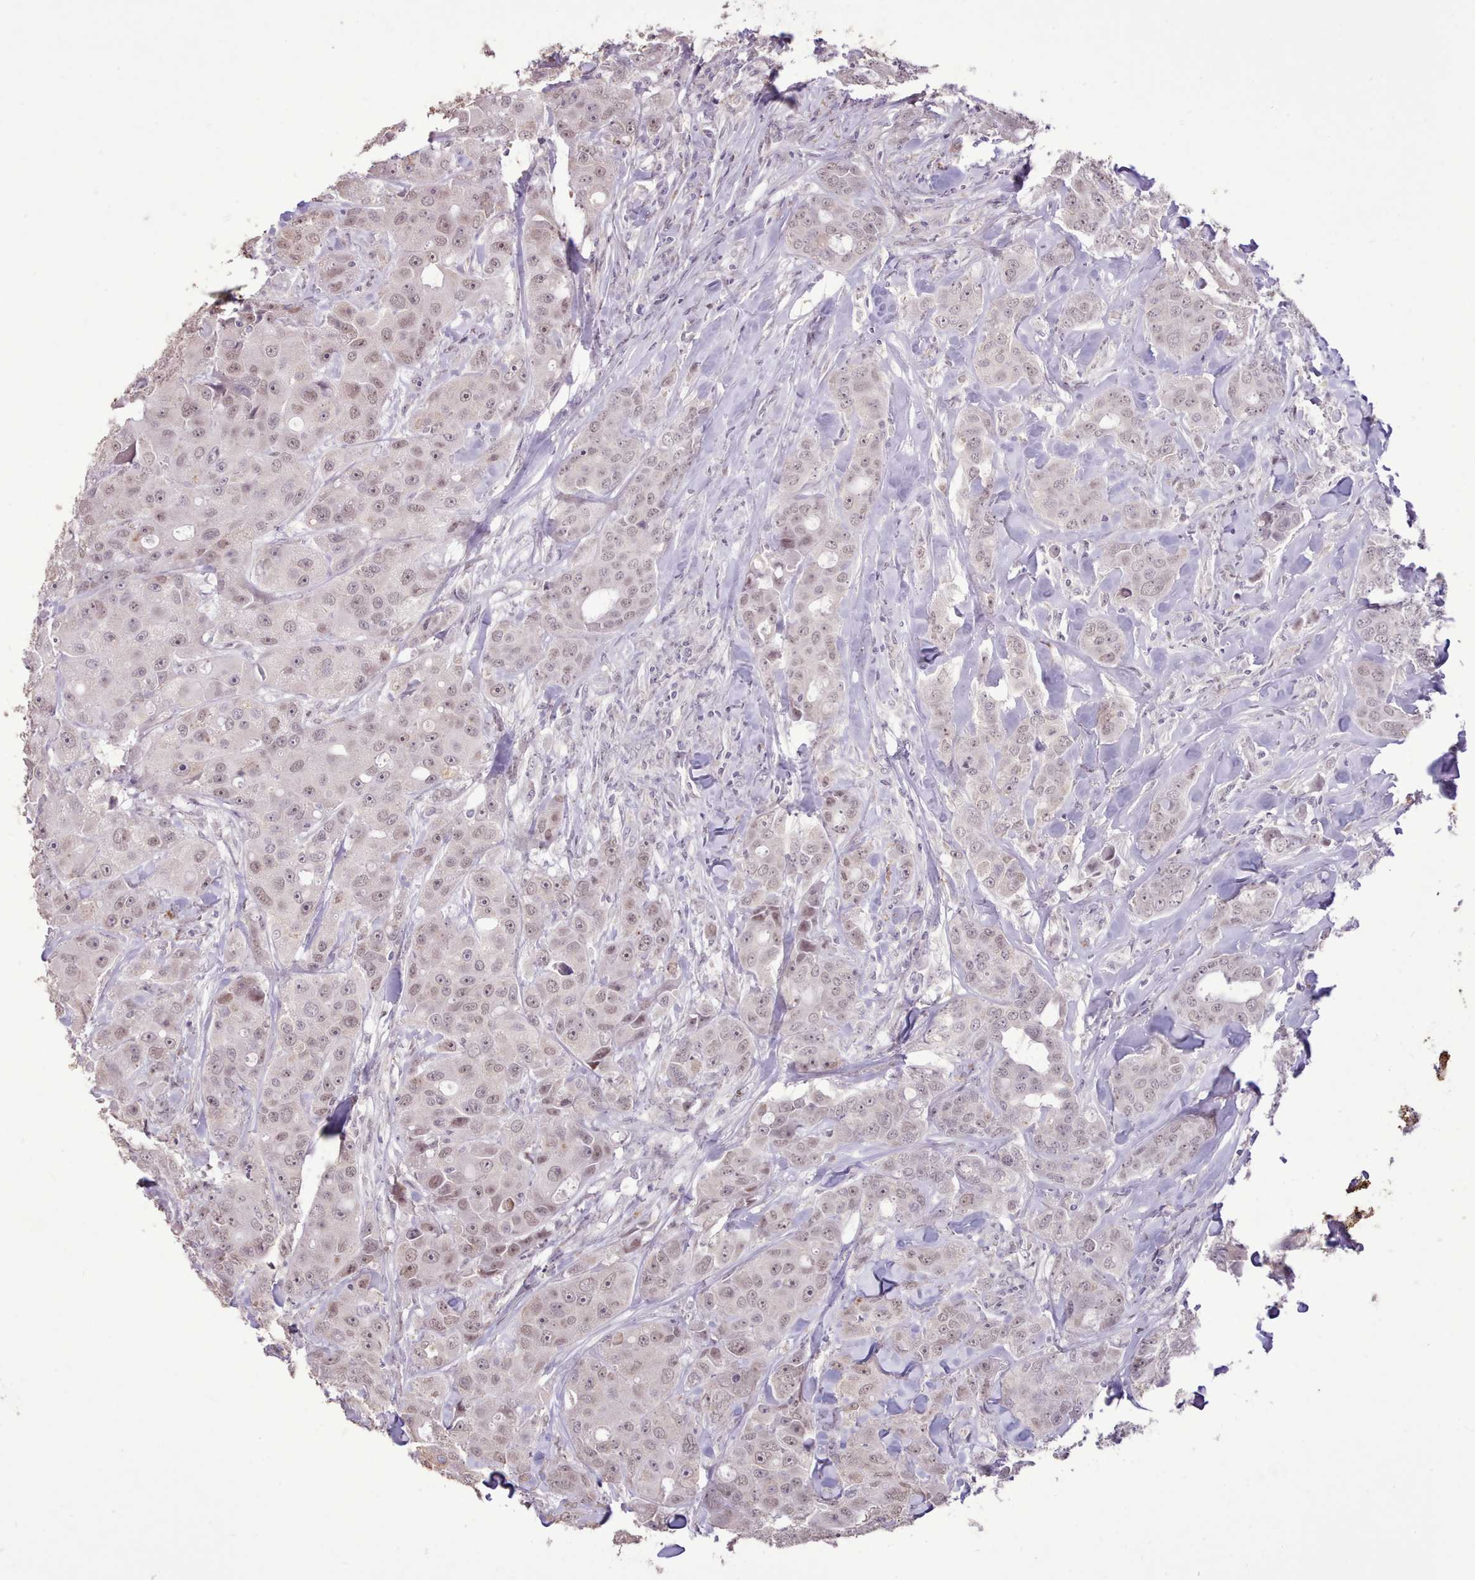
{"staining": {"intensity": "weak", "quantity": "25%-75%", "location": "nuclear"}, "tissue": "breast cancer", "cell_type": "Tumor cells", "image_type": "cancer", "snomed": [{"axis": "morphology", "description": "Duct carcinoma"}, {"axis": "topography", "description": "Breast"}], "caption": "IHC of human breast cancer (invasive ductal carcinoma) displays low levels of weak nuclear staining in approximately 25%-75% of tumor cells. The staining was performed using DAB (3,3'-diaminobenzidine) to visualize the protein expression in brown, while the nuclei were stained in blue with hematoxylin (Magnification: 20x).", "gene": "TAF15", "patient": {"sex": "female", "age": 43}}